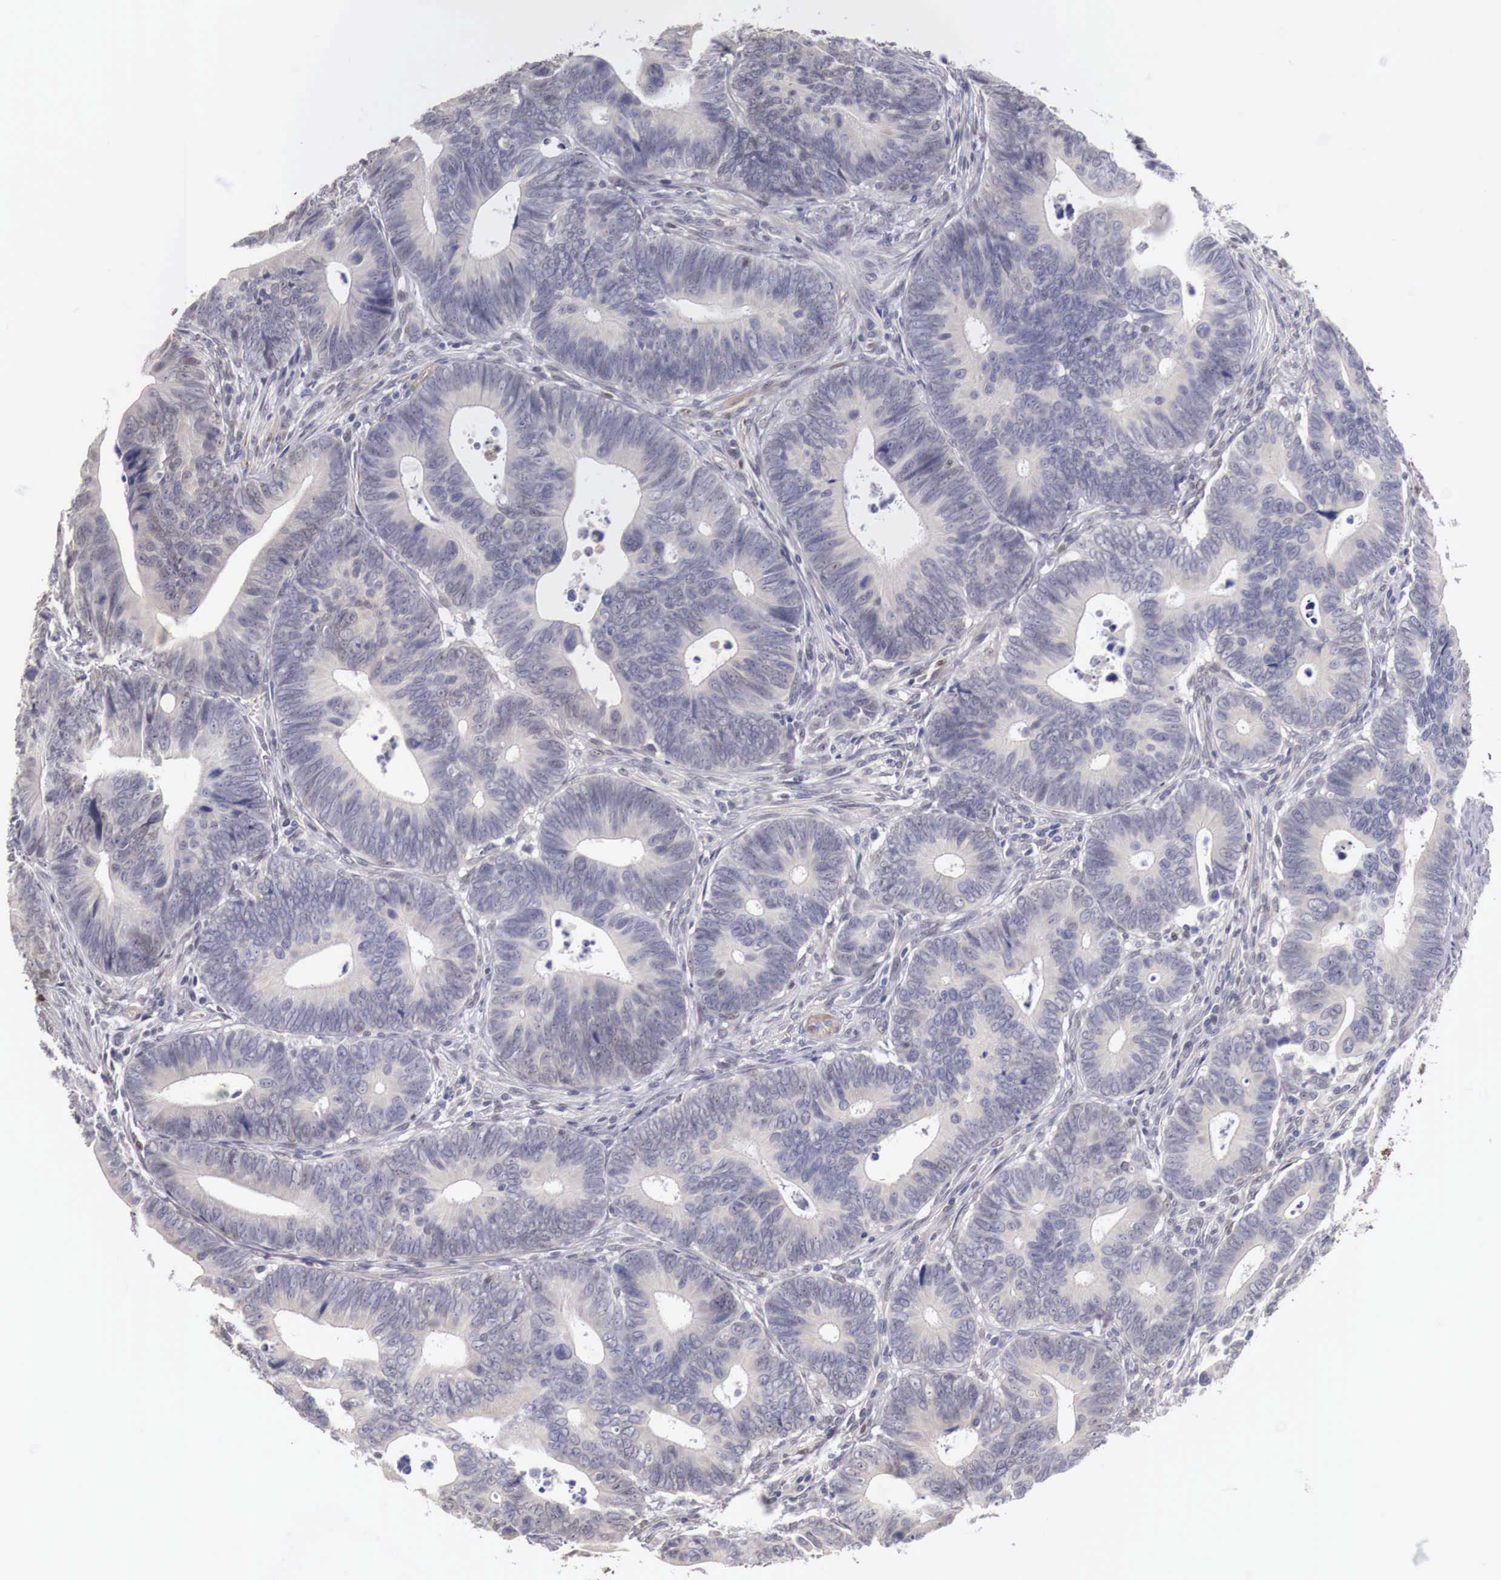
{"staining": {"intensity": "negative", "quantity": "none", "location": "none"}, "tissue": "colorectal cancer", "cell_type": "Tumor cells", "image_type": "cancer", "snomed": [{"axis": "morphology", "description": "Adenocarcinoma, NOS"}, {"axis": "topography", "description": "Colon"}], "caption": "Tumor cells show no significant staining in adenocarcinoma (colorectal). (DAB IHC, high magnification).", "gene": "ENOX2", "patient": {"sex": "female", "age": 78}}